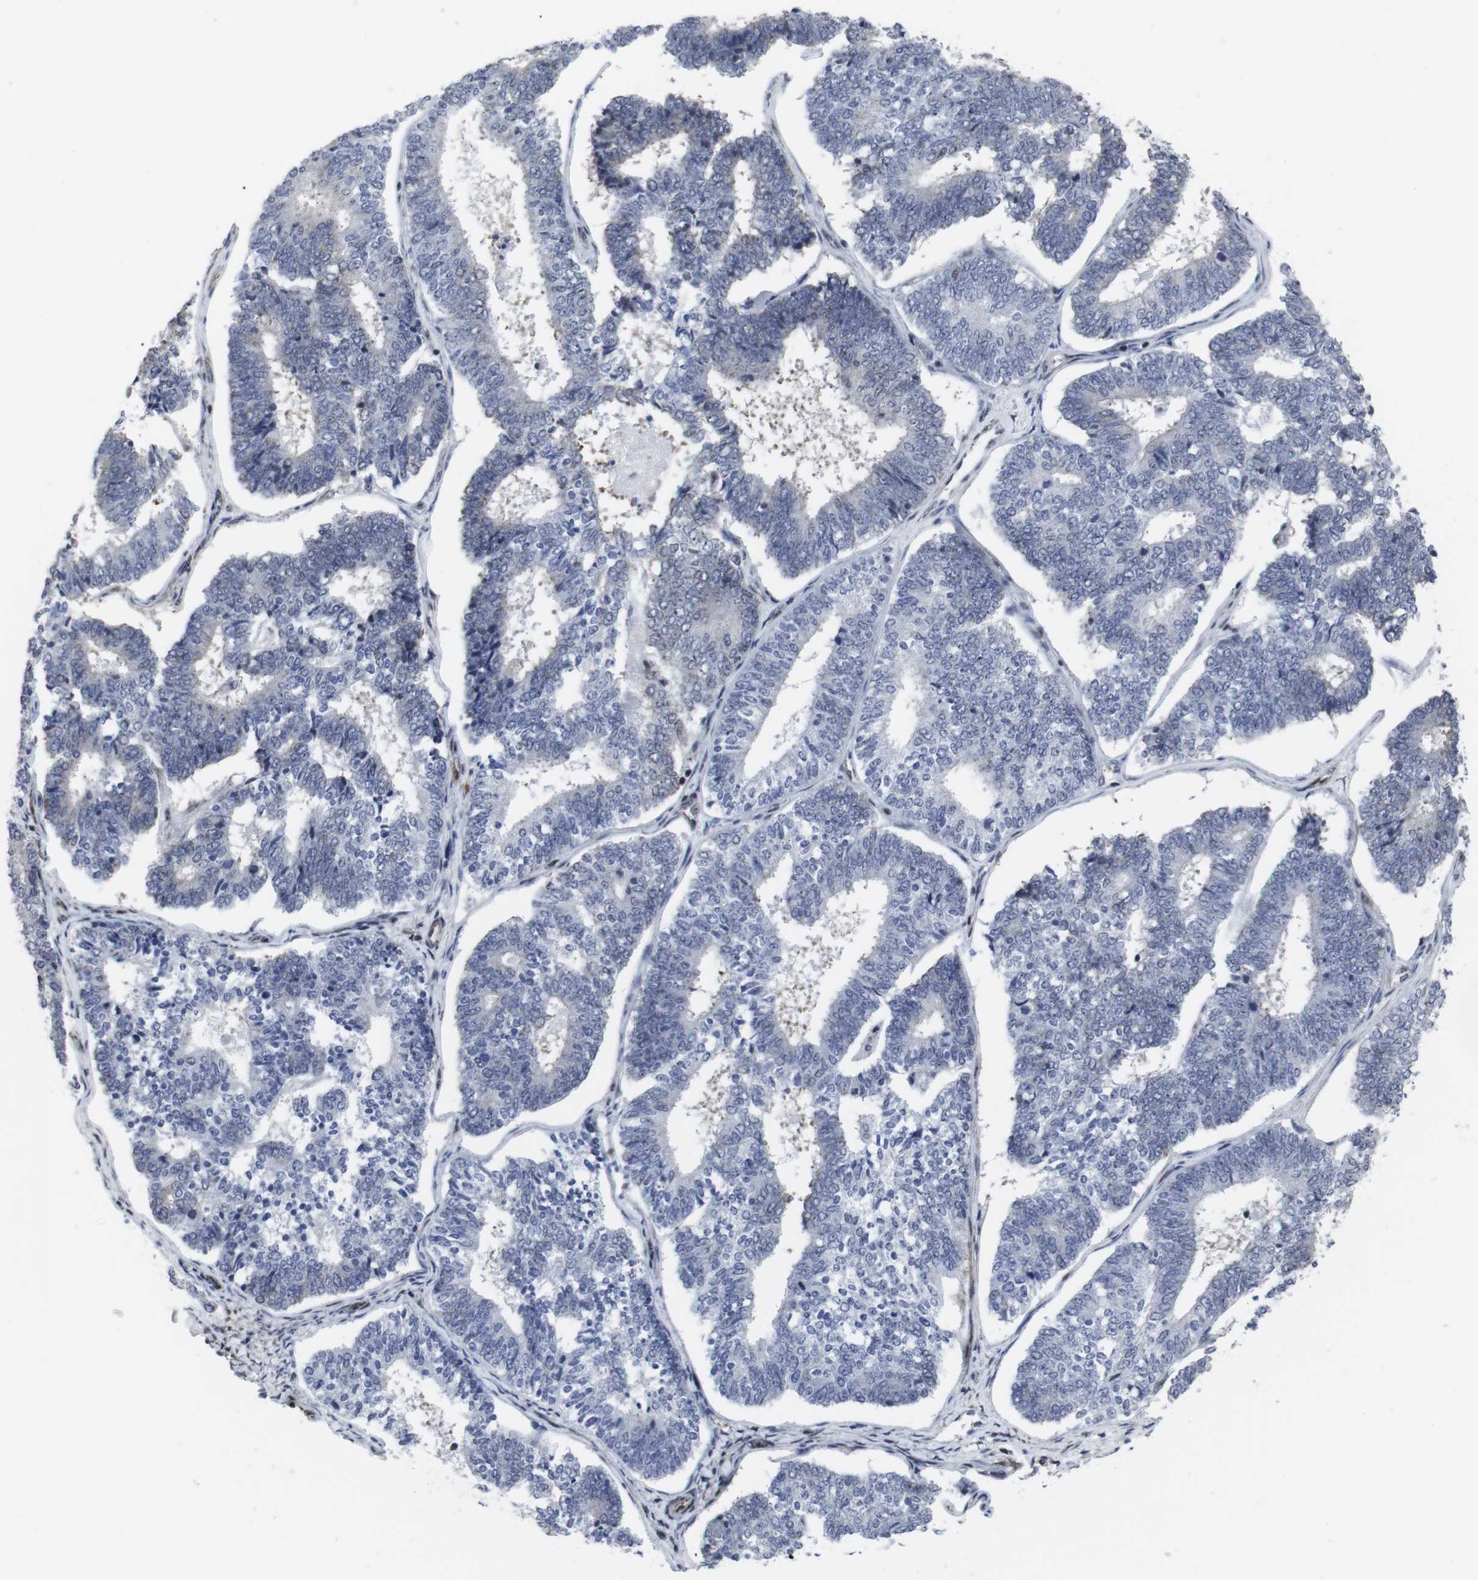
{"staining": {"intensity": "negative", "quantity": "none", "location": "none"}, "tissue": "endometrial cancer", "cell_type": "Tumor cells", "image_type": "cancer", "snomed": [{"axis": "morphology", "description": "Adenocarcinoma, NOS"}, {"axis": "topography", "description": "Endometrium"}], "caption": "There is no significant staining in tumor cells of endometrial cancer (adenocarcinoma).", "gene": "MLH1", "patient": {"sex": "female", "age": 70}}